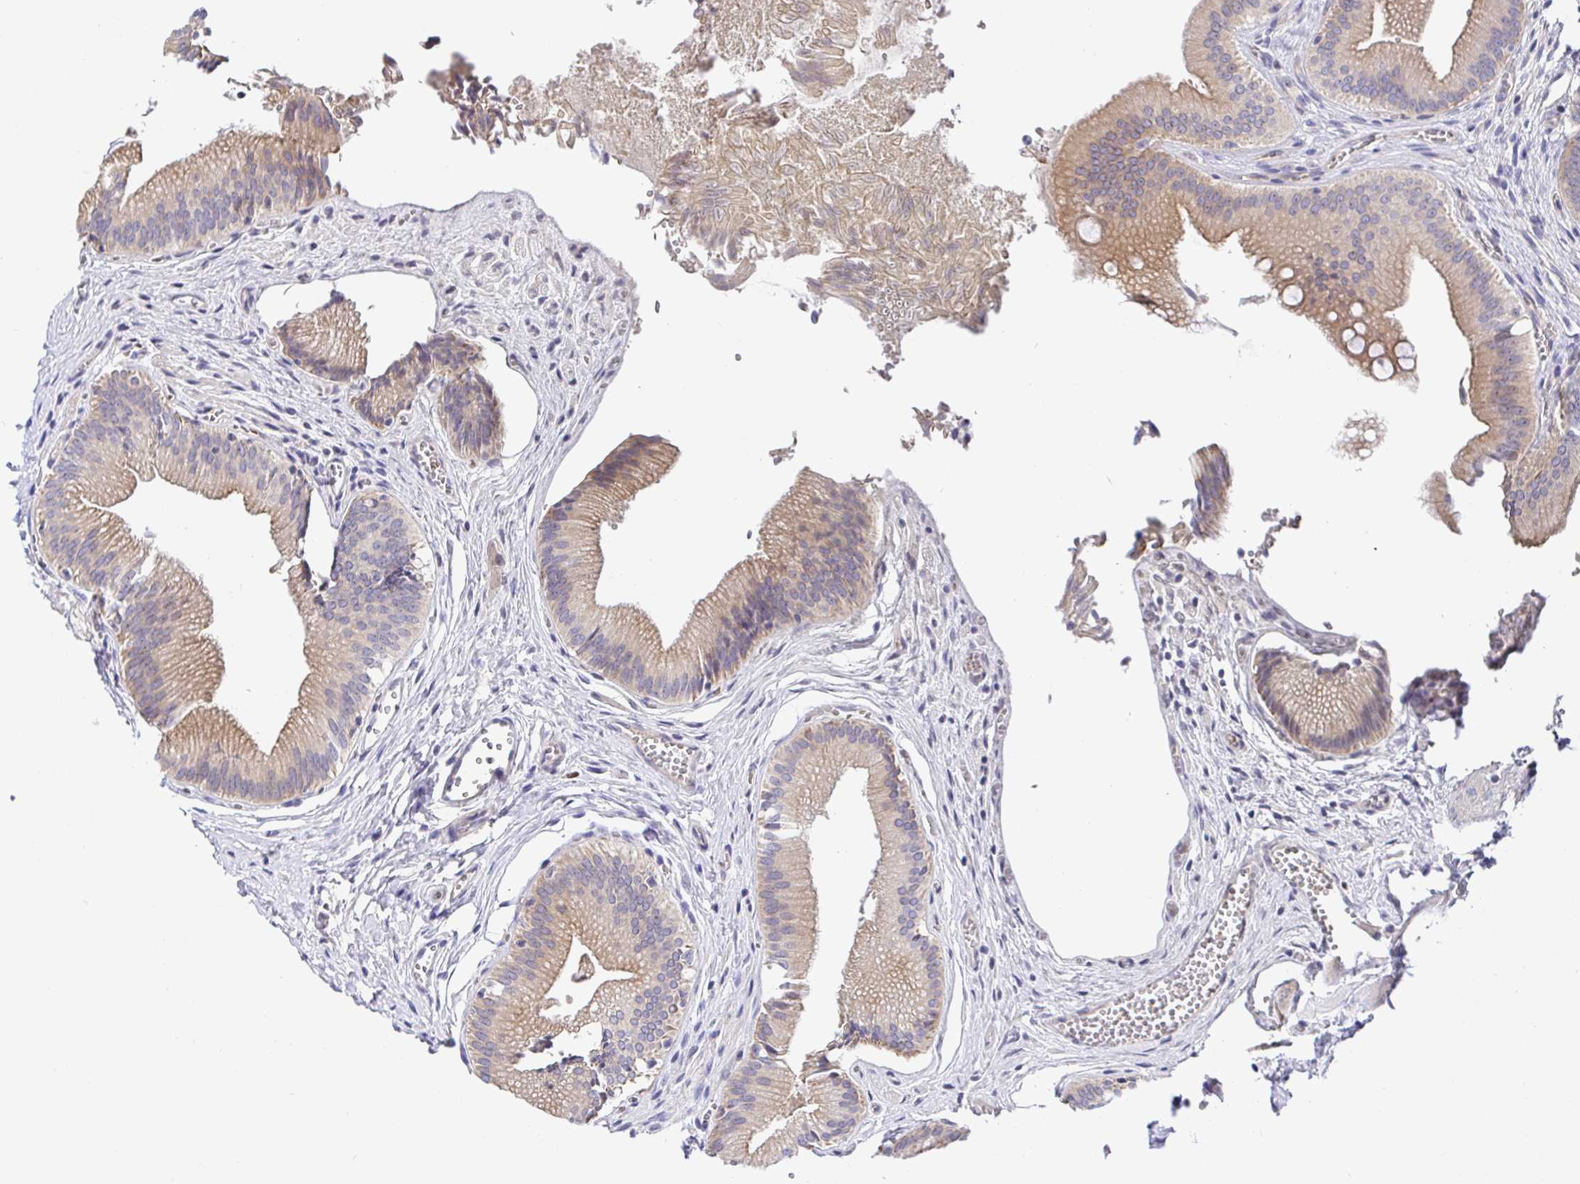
{"staining": {"intensity": "moderate", "quantity": ">75%", "location": "cytoplasmic/membranous"}, "tissue": "gallbladder", "cell_type": "Glandular cells", "image_type": "normal", "snomed": [{"axis": "morphology", "description": "Normal tissue, NOS"}, {"axis": "topography", "description": "Gallbladder"}], "caption": "Moderate cytoplasmic/membranous protein positivity is identified in approximately >75% of glandular cells in gallbladder. The staining is performed using DAB brown chromogen to label protein expression. The nuclei are counter-stained blue using hematoxylin.", "gene": "TIMELESS", "patient": {"sex": "male", "age": 17}}